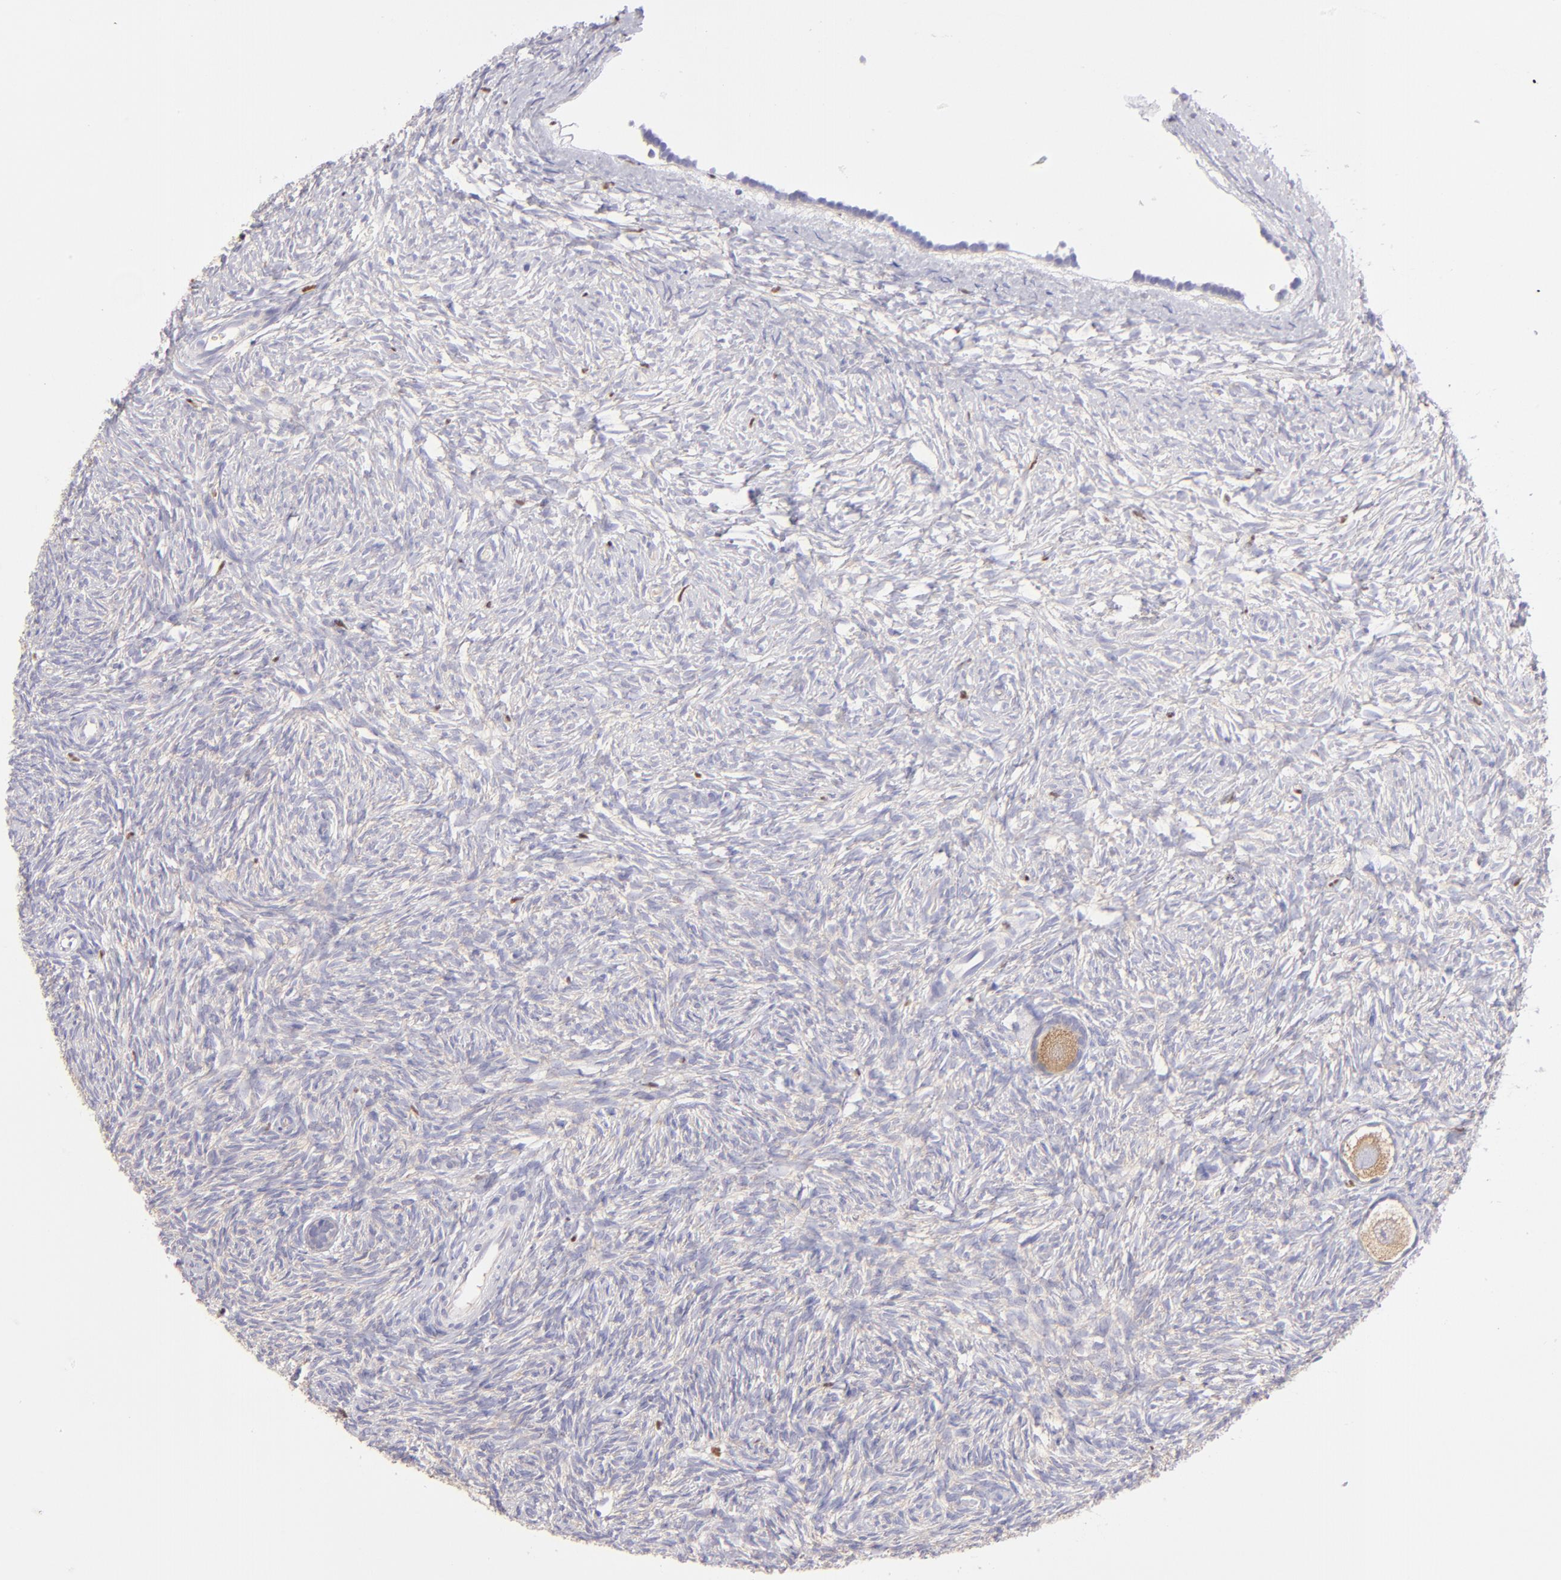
{"staining": {"intensity": "moderate", "quantity": ">75%", "location": "cytoplasmic/membranous"}, "tissue": "ovary", "cell_type": "Follicle cells", "image_type": "normal", "snomed": [{"axis": "morphology", "description": "Normal tissue, NOS"}, {"axis": "topography", "description": "Ovary"}], "caption": "The photomicrograph displays a brown stain indicating the presence of a protein in the cytoplasmic/membranous of follicle cells in ovary.", "gene": "IRF8", "patient": {"sex": "female", "age": 35}}